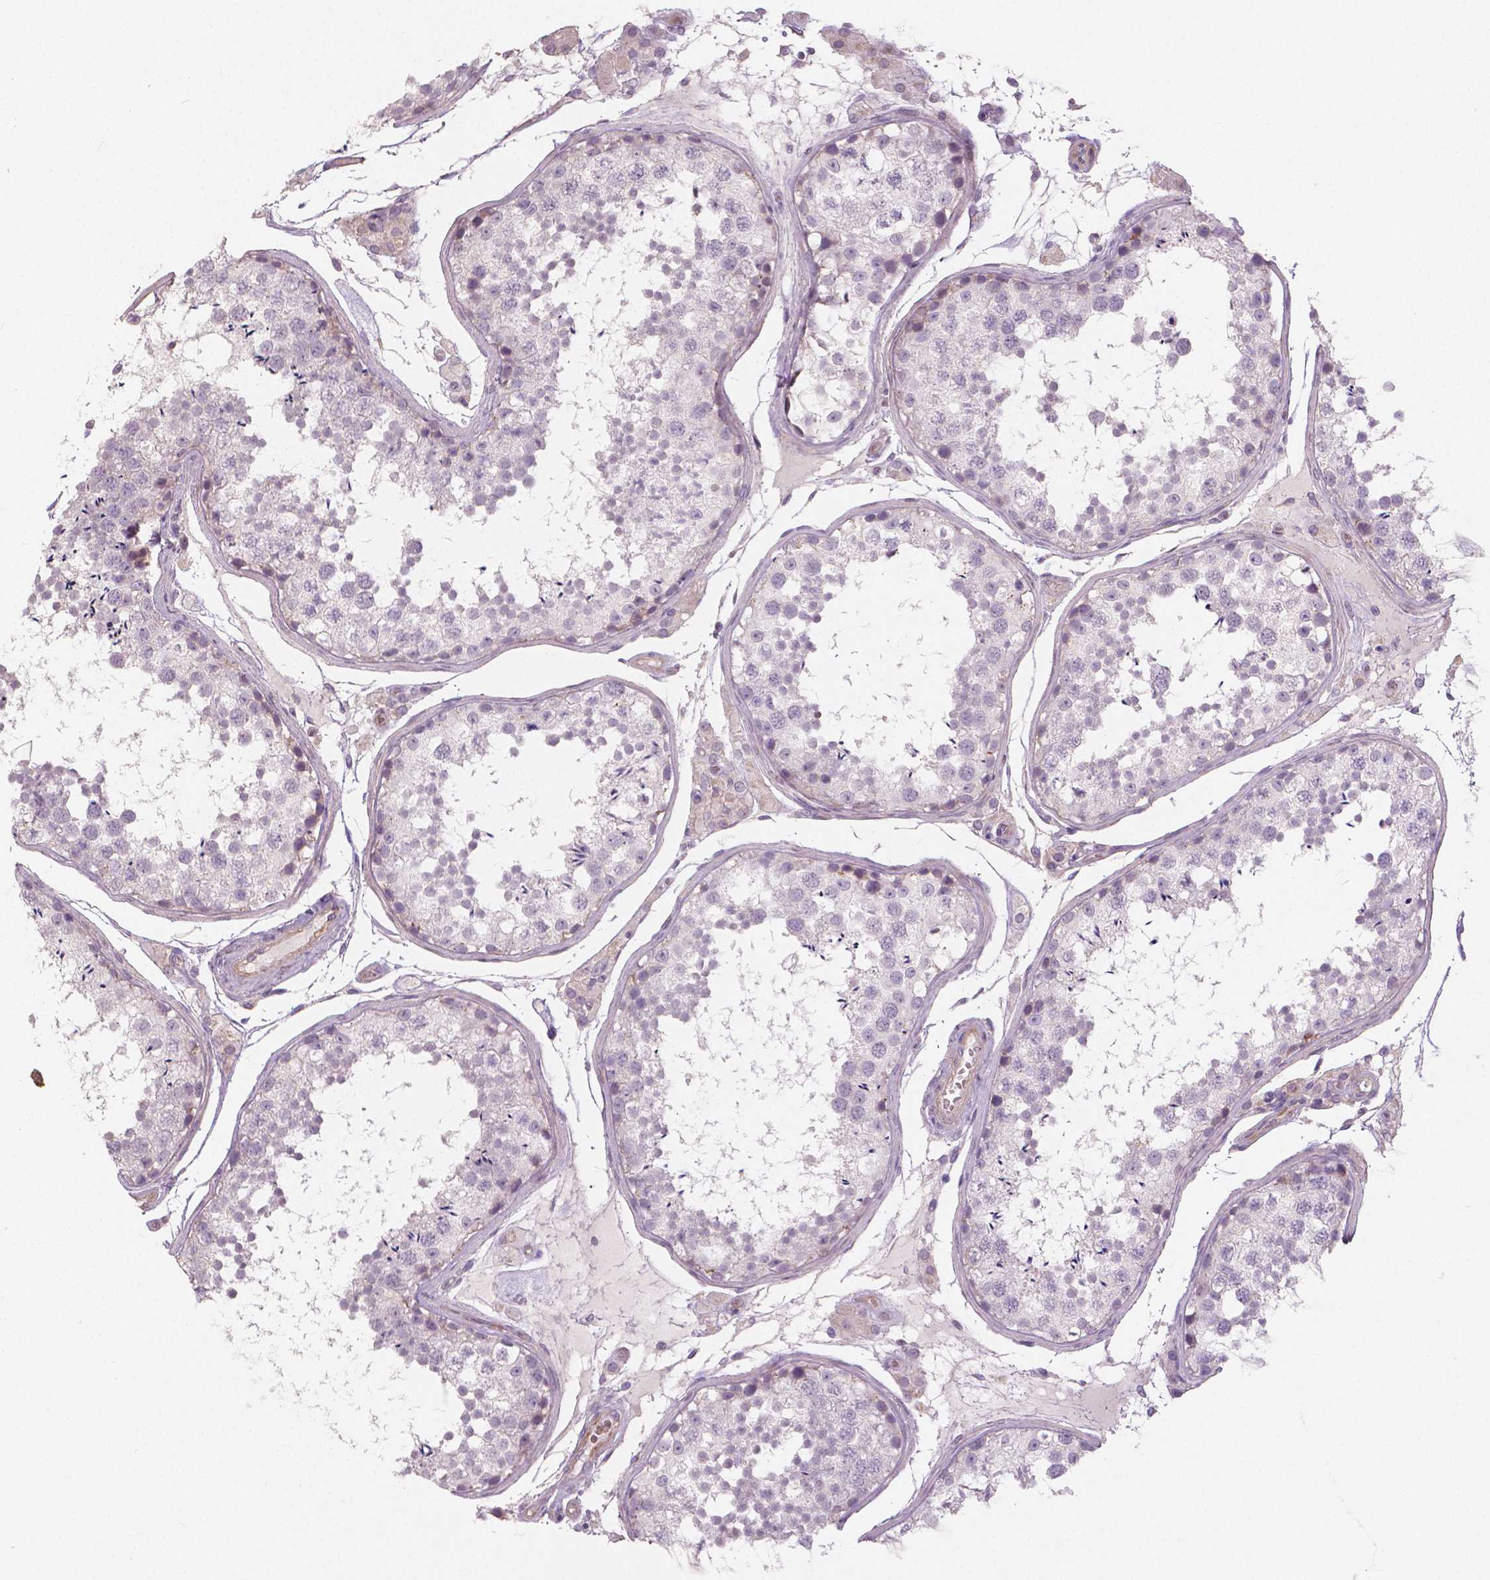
{"staining": {"intensity": "negative", "quantity": "none", "location": "none"}, "tissue": "testis", "cell_type": "Cells in seminiferous ducts", "image_type": "normal", "snomed": [{"axis": "morphology", "description": "Normal tissue, NOS"}, {"axis": "topography", "description": "Testis"}], "caption": "Benign testis was stained to show a protein in brown. There is no significant positivity in cells in seminiferous ducts. (DAB (3,3'-diaminobenzidine) IHC, high magnification).", "gene": "FLT1", "patient": {"sex": "male", "age": 29}}